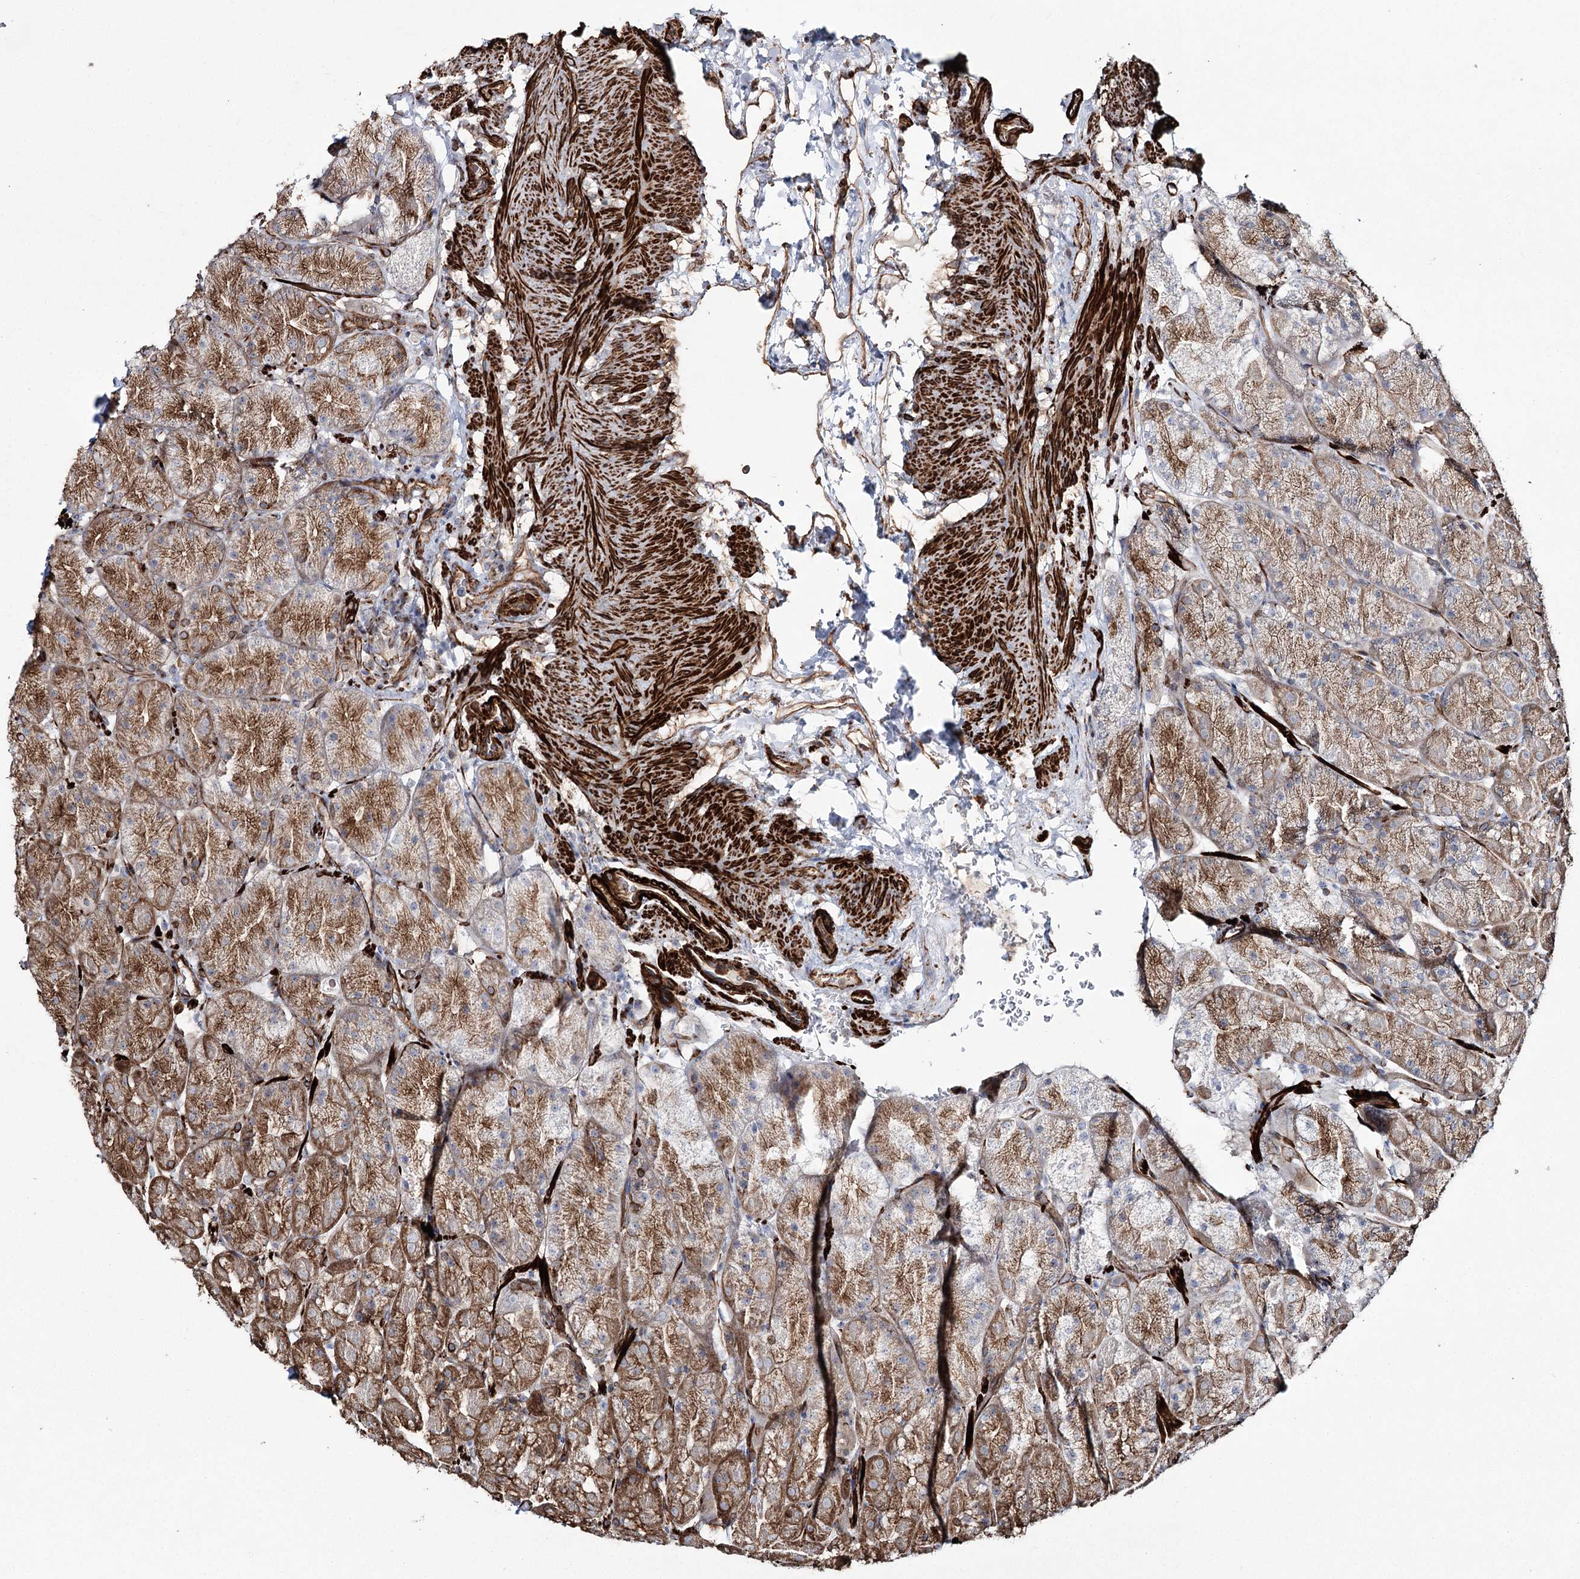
{"staining": {"intensity": "moderate", "quantity": "25%-75%", "location": "cytoplasmic/membranous"}, "tissue": "stomach", "cell_type": "Glandular cells", "image_type": "normal", "snomed": [{"axis": "morphology", "description": "Normal tissue, NOS"}, {"axis": "topography", "description": "Stomach, upper"}, {"axis": "topography", "description": "Stomach, lower"}], "caption": "About 25%-75% of glandular cells in unremarkable human stomach show moderate cytoplasmic/membranous protein positivity as visualized by brown immunohistochemical staining.", "gene": "SUMF1", "patient": {"sex": "male", "age": 67}}